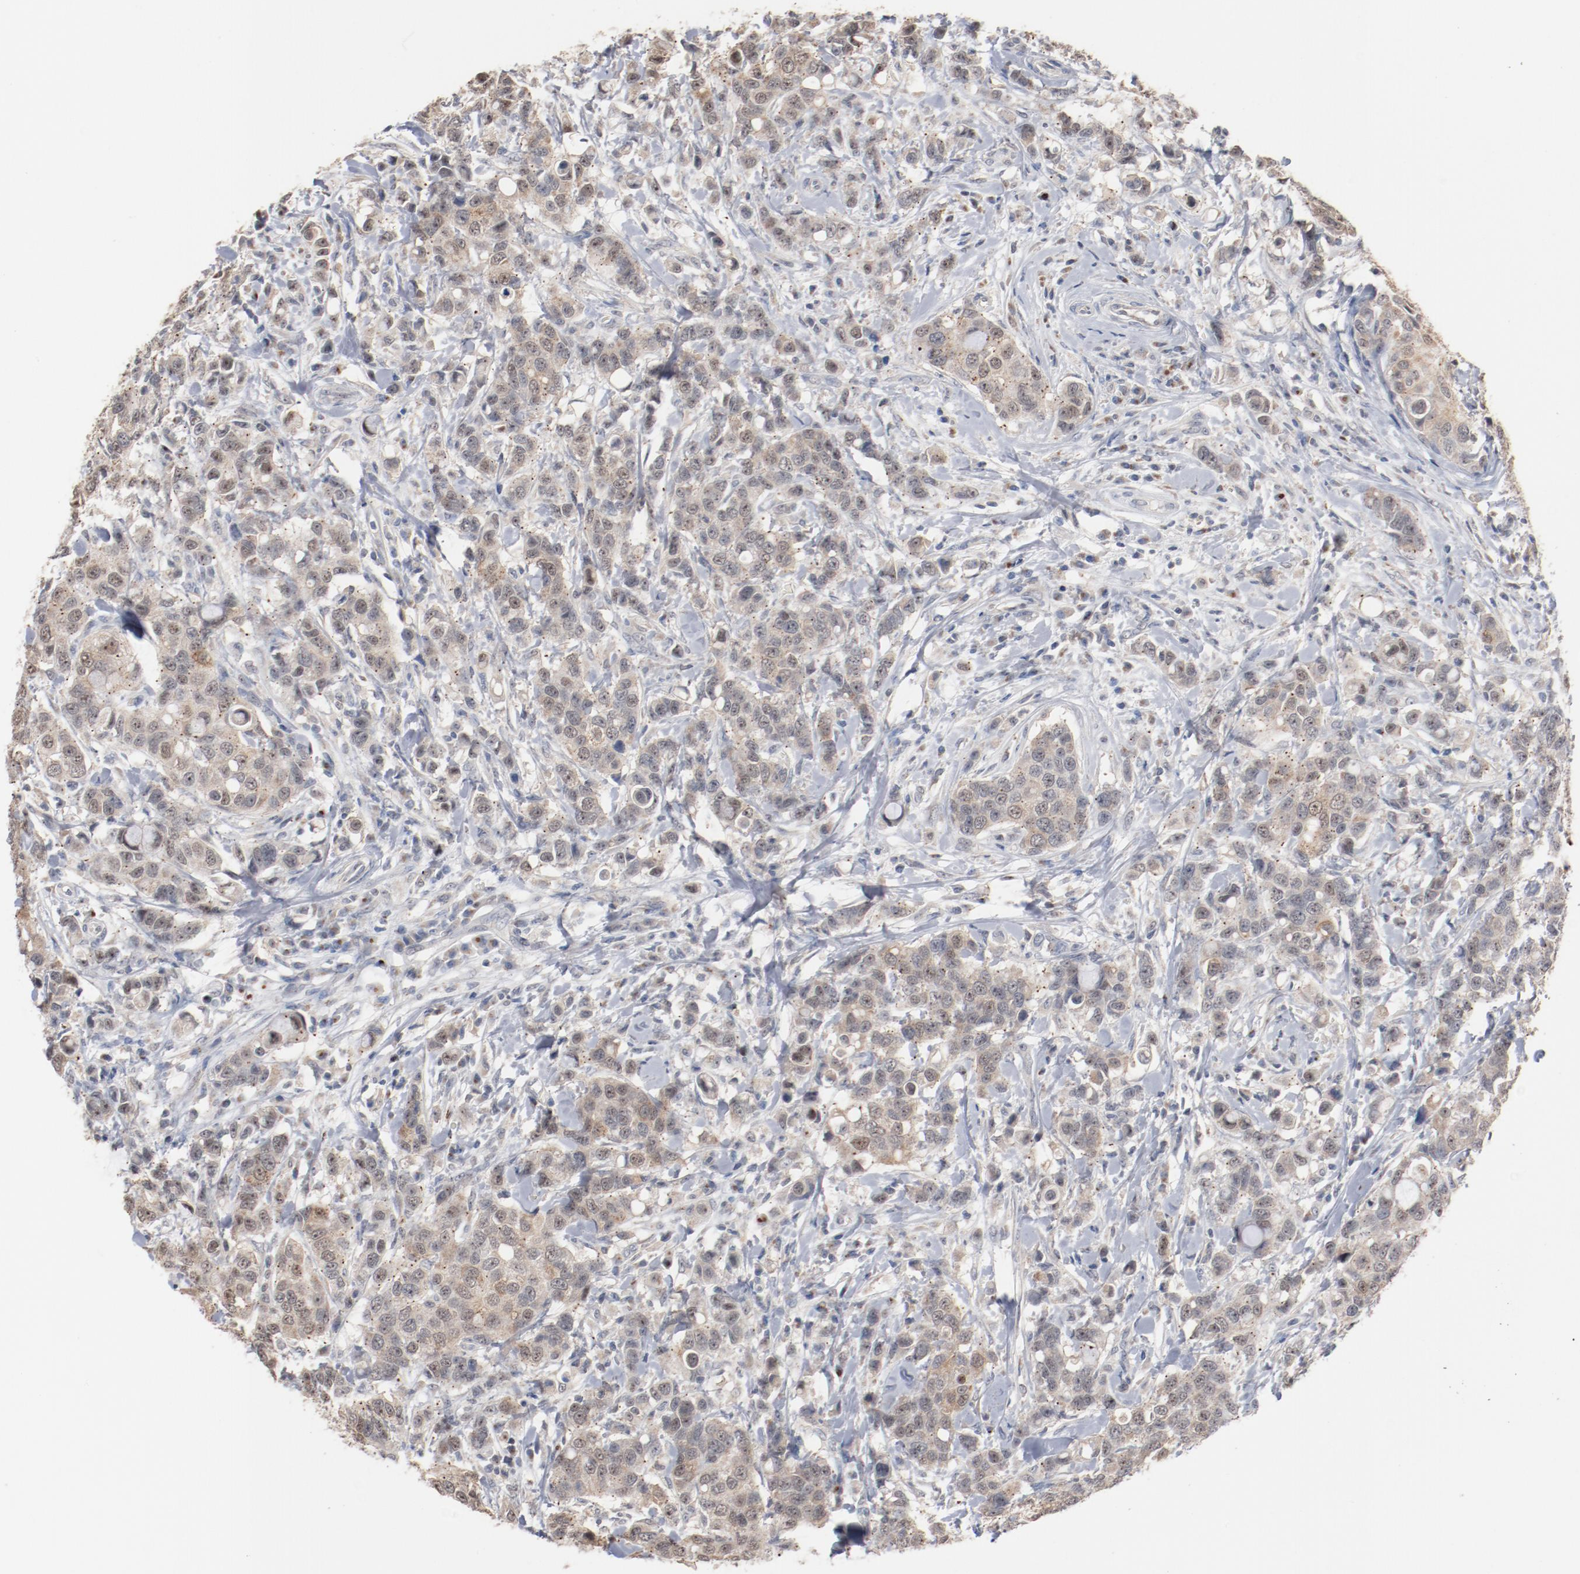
{"staining": {"intensity": "weak", "quantity": "<25%", "location": "cytoplasmic/membranous,nuclear"}, "tissue": "breast cancer", "cell_type": "Tumor cells", "image_type": "cancer", "snomed": [{"axis": "morphology", "description": "Duct carcinoma"}, {"axis": "topography", "description": "Breast"}], "caption": "Breast cancer (invasive ductal carcinoma) was stained to show a protein in brown. There is no significant staining in tumor cells.", "gene": "ERICH1", "patient": {"sex": "female", "age": 27}}